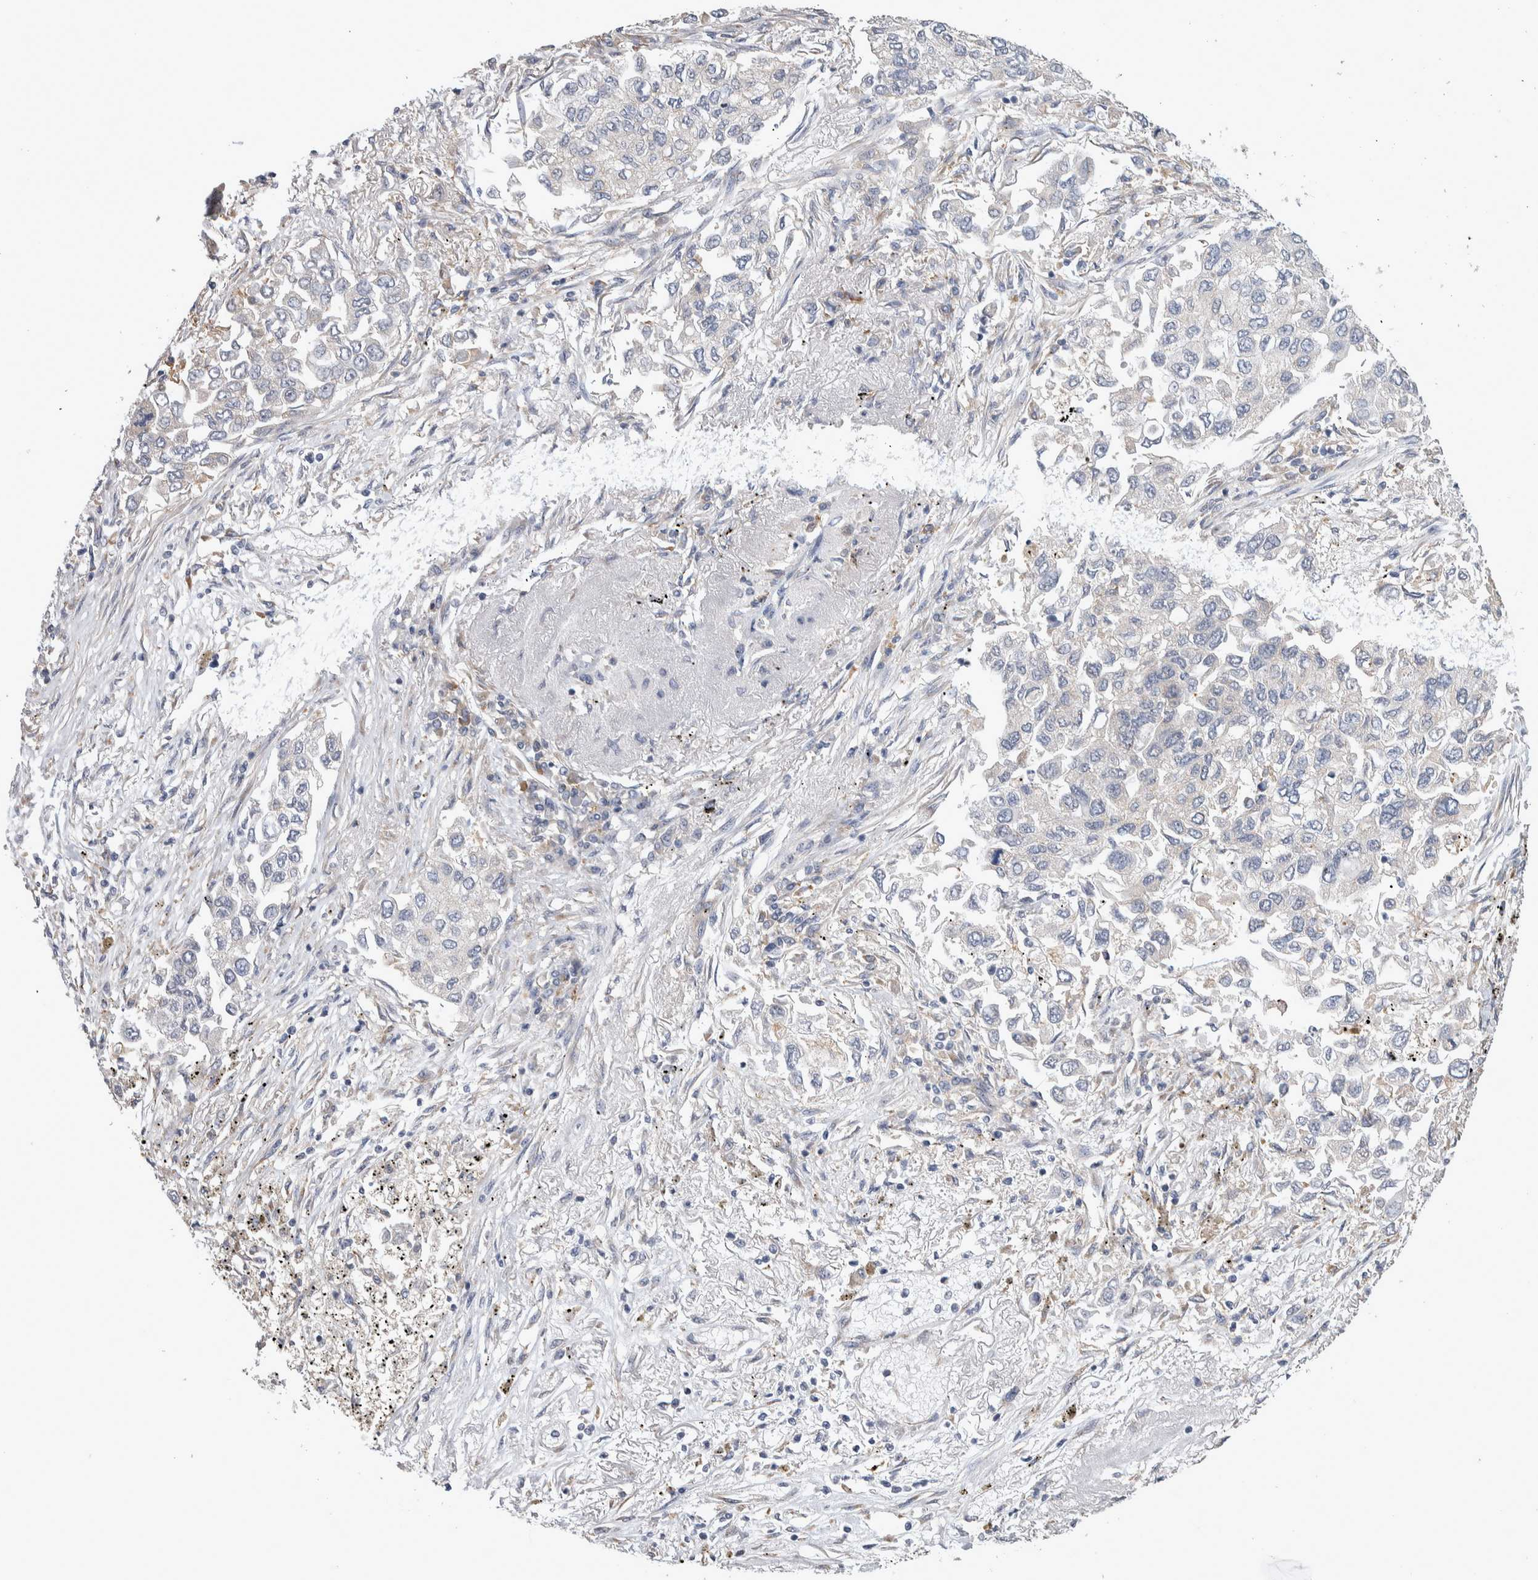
{"staining": {"intensity": "negative", "quantity": "none", "location": "none"}, "tissue": "lung cancer", "cell_type": "Tumor cells", "image_type": "cancer", "snomed": [{"axis": "morphology", "description": "Inflammation, NOS"}, {"axis": "morphology", "description": "Adenocarcinoma, NOS"}, {"axis": "topography", "description": "Lung"}], "caption": "A high-resolution histopathology image shows immunohistochemistry (IHC) staining of lung adenocarcinoma, which shows no significant expression in tumor cells.", "gene": "IBTK", "patient": {"sex": "male", "age": 63}}